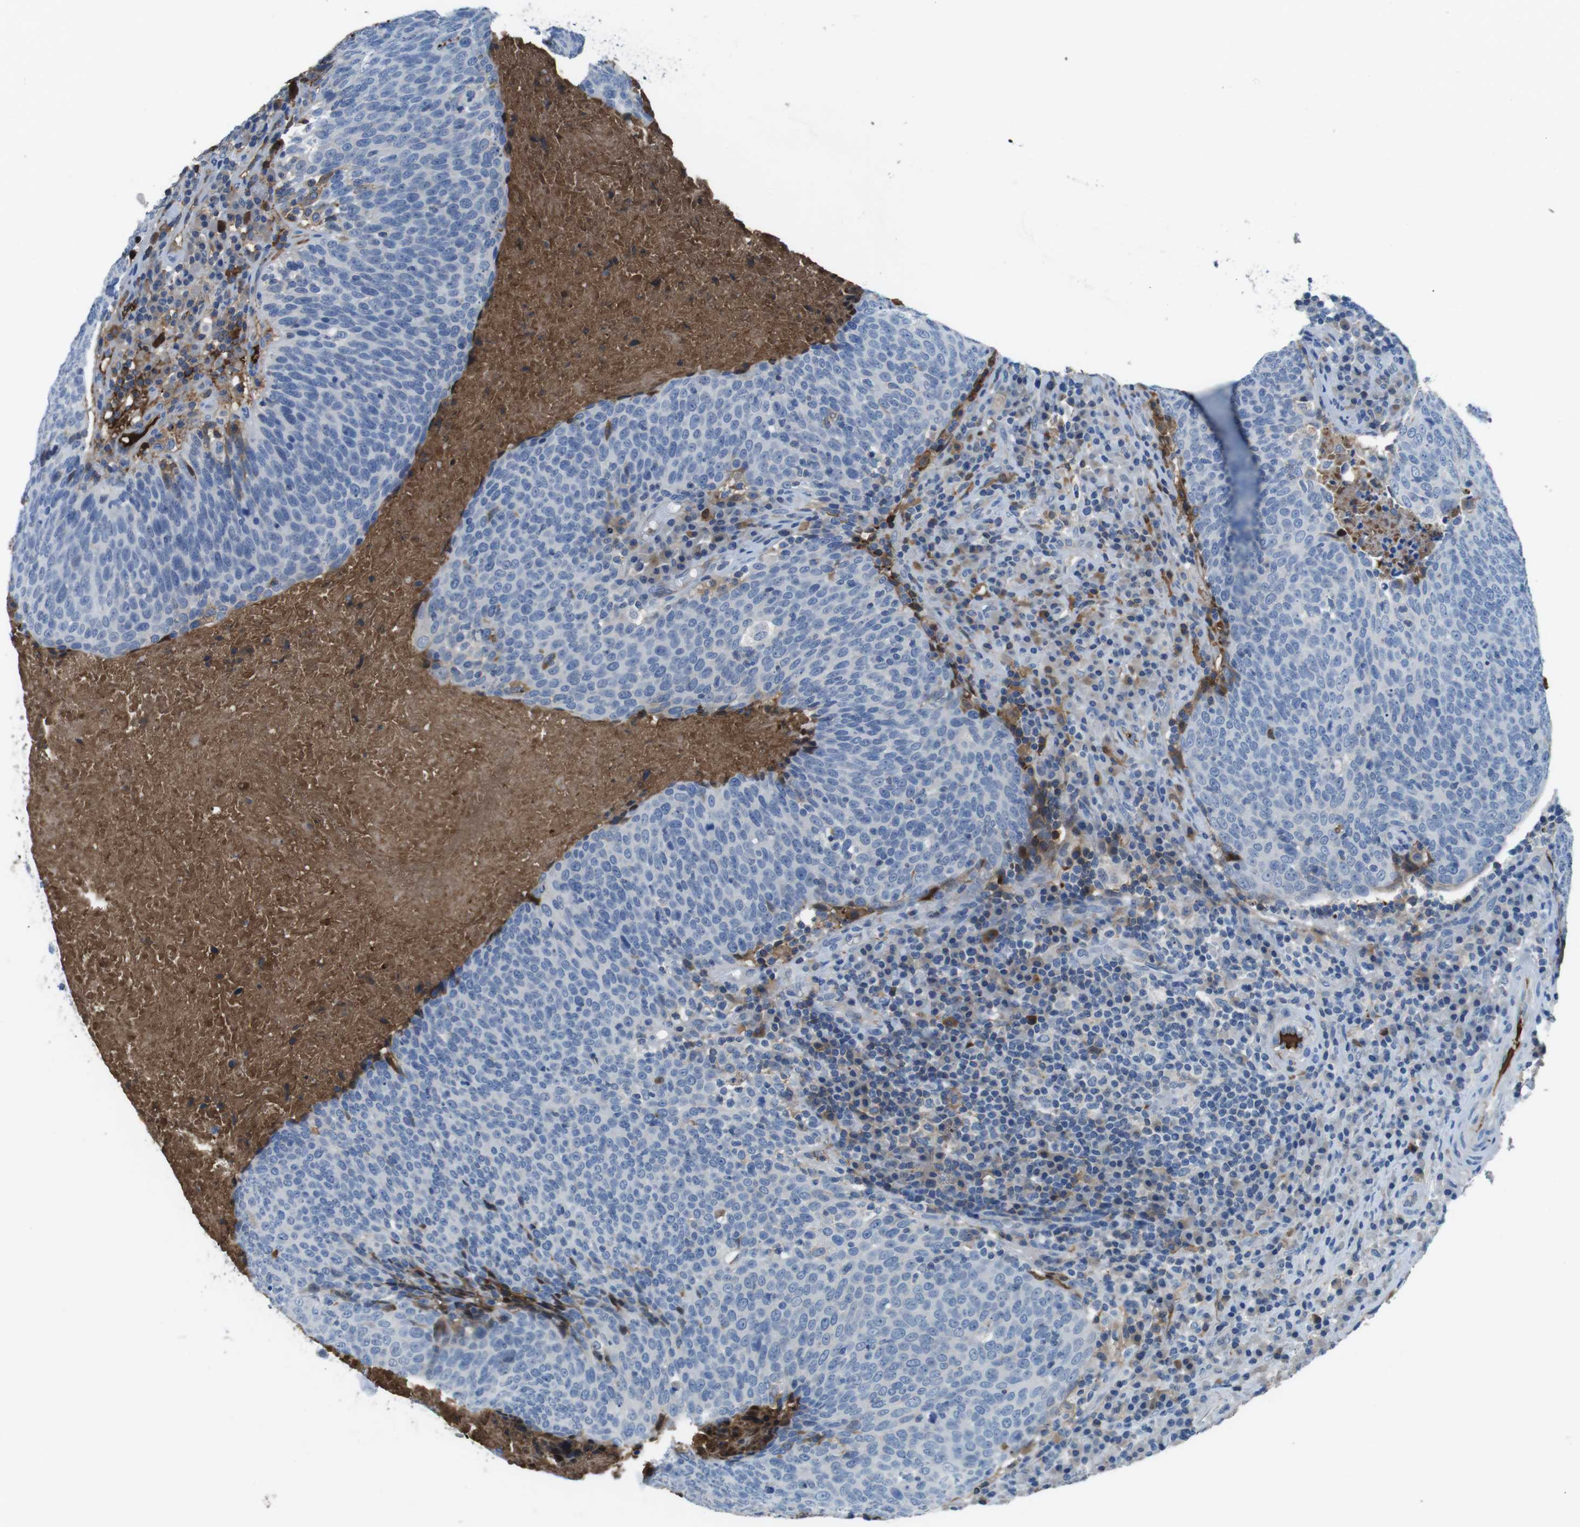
{"staining": {"intensity": "negative", "quantity": "none", "location": "none"}, "tissue": "head and neck cancer", "cell_type": "Tumor cells", "image_type": "cancer", "snomed": [{"axis": "morphology", "description": "Squamous cell carcinoma, NOS"}, {"axis": "morphology", "description": "Squamous cell carcinoma, metastatic, NOS"}, {"axis": "topography", "description": "Lymph node"}, {"axis": "topography", "description": "Head-Neck"}], "caption": "Immunohistochemical staining of human head and neck cancer displays no significant expression in tumor cells.", "gene": "TMPRSS15", "patient": {"sex": "male", "age": 62}}